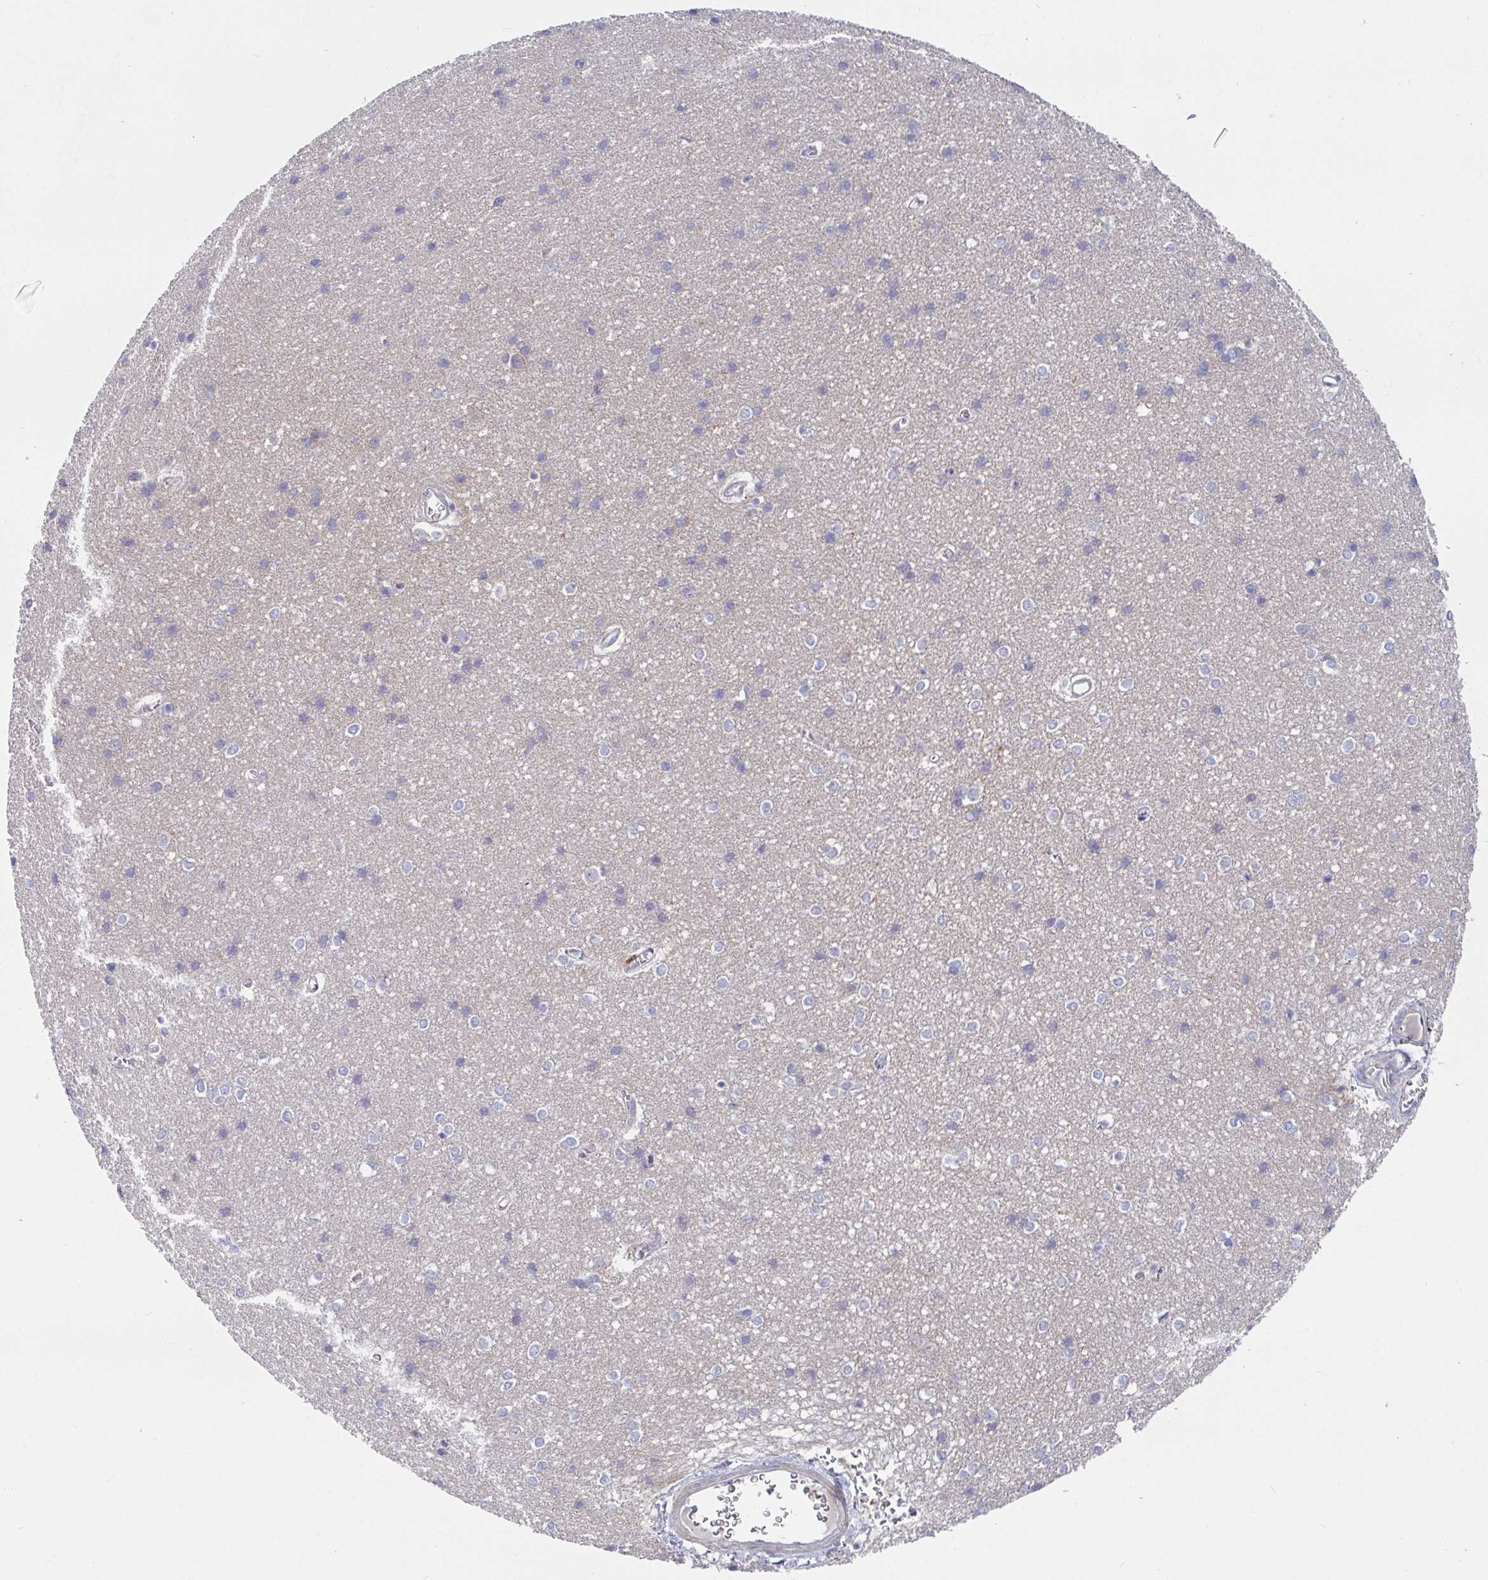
{"staining": {"intensity": "negative", "quantity": "none", "location": "none"}, "tissue": "cerebral cortex", "cell_type": "Endothelial cells", "image_type": "normal", "snomed": [{"axis": "morphology", "description": "Normal tissue, NOS"}, {"axis": "topography", "description": "Cerebral cortex"}], "caption": "Histopathology image shows no significant protein expression in endothelial cells of unremarkable cerebral cortex. (DAB immunohistochemistry with hematoxylin counter stain).", "gene": "ATP5F1C", "patient": {"sex": "male", "age": 37}}